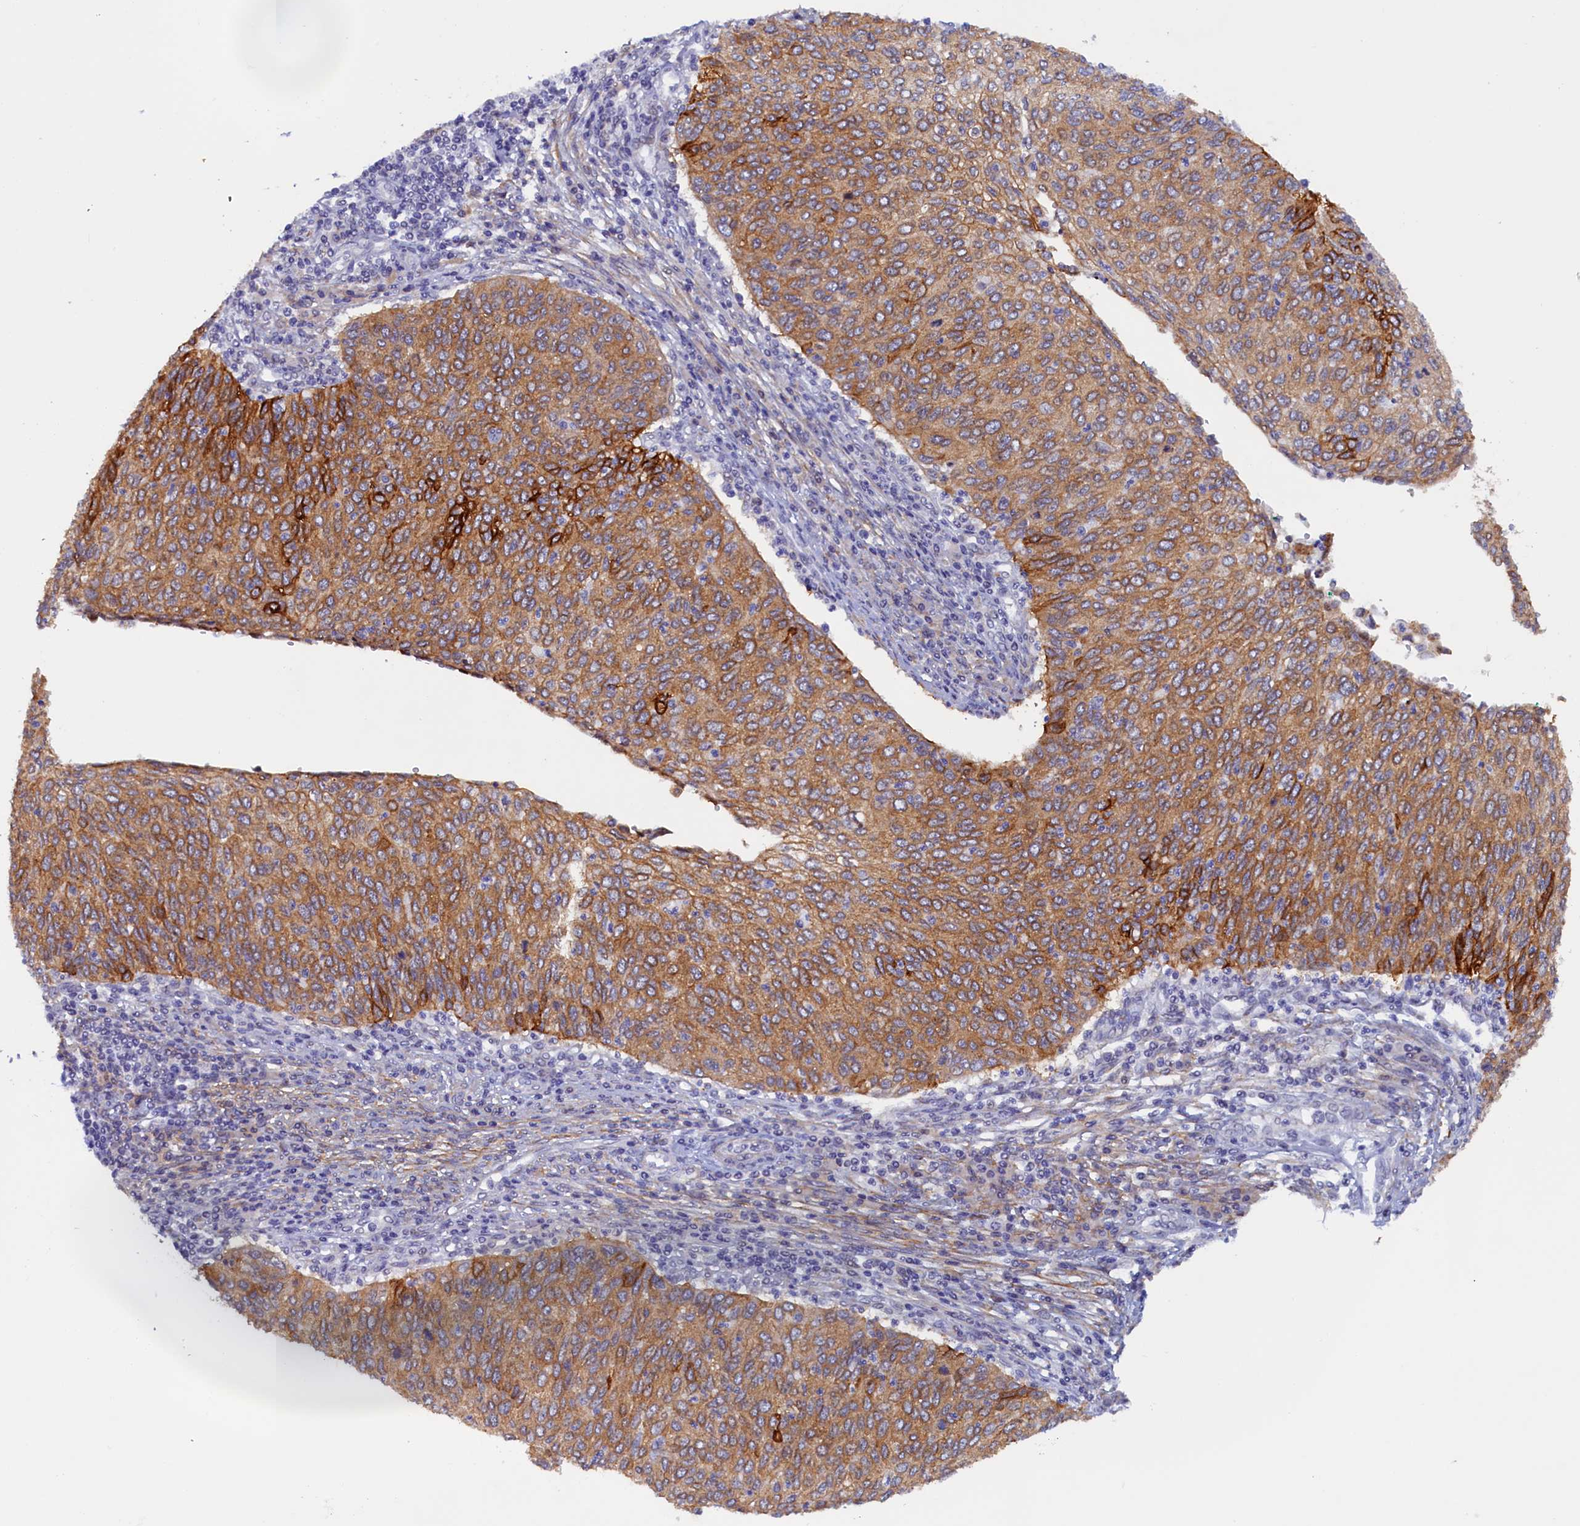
{"staining": {"intensity": "moderate", "quantity": ">75%", "location": "cytoplasmic/membranous"}, "tissue": "cervical cancer", "cell_type": "Tumor cells", "image_type": "cancer", "snomed": [{"axis": "morphology", "description": "Squamous cell carcinoma, NOS"}, {"axis": "topography", "description": "Cervix"}], "caption": "This histopathology image displays immunohistochemistry (IHC) staining of human cervical cancer (squamous cell carcinoma), with medium moderate cytoplasmic/membranous expression in approximately >75% of tumor cells.", "gene": "PACSIN3", "patient": {"sex": "female", "age": 38}}